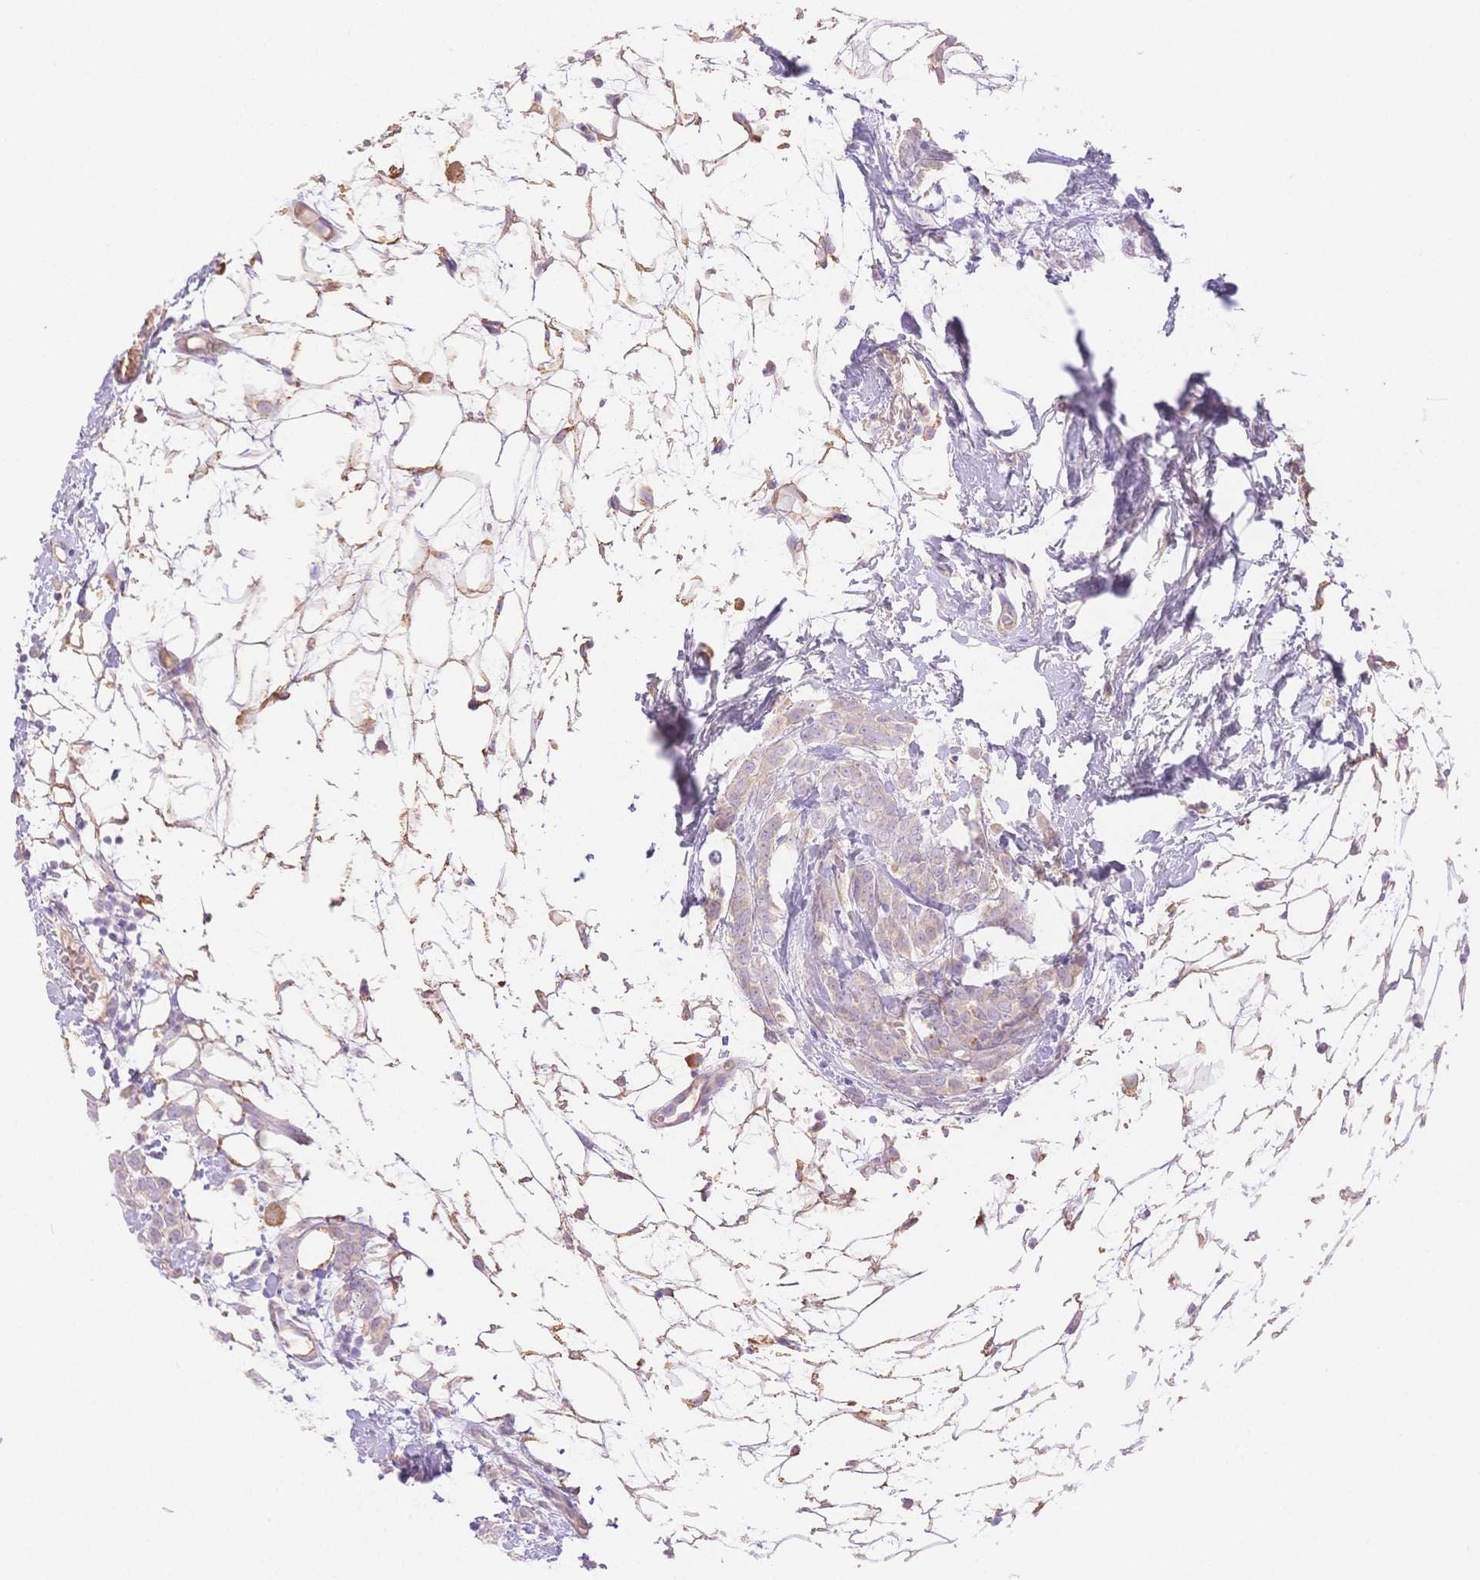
{"staining": {"intensity": "negative", "quantity": "none", "location": "none"}, "tissue": "breast cancer", "cell_type": "Tumor cells", "image_type": "cancer", "snomed": [{"axis": "morphology", "description": "Lobular carcinoma"}, {"axis": "topography", "description": "Breast"}], "caption": "The photomicrograph displays no significant staining in tumor cells of breast lobular carcinoma.", "gene": "WDR54", "patient": {"sex": "female", "age": 49}}